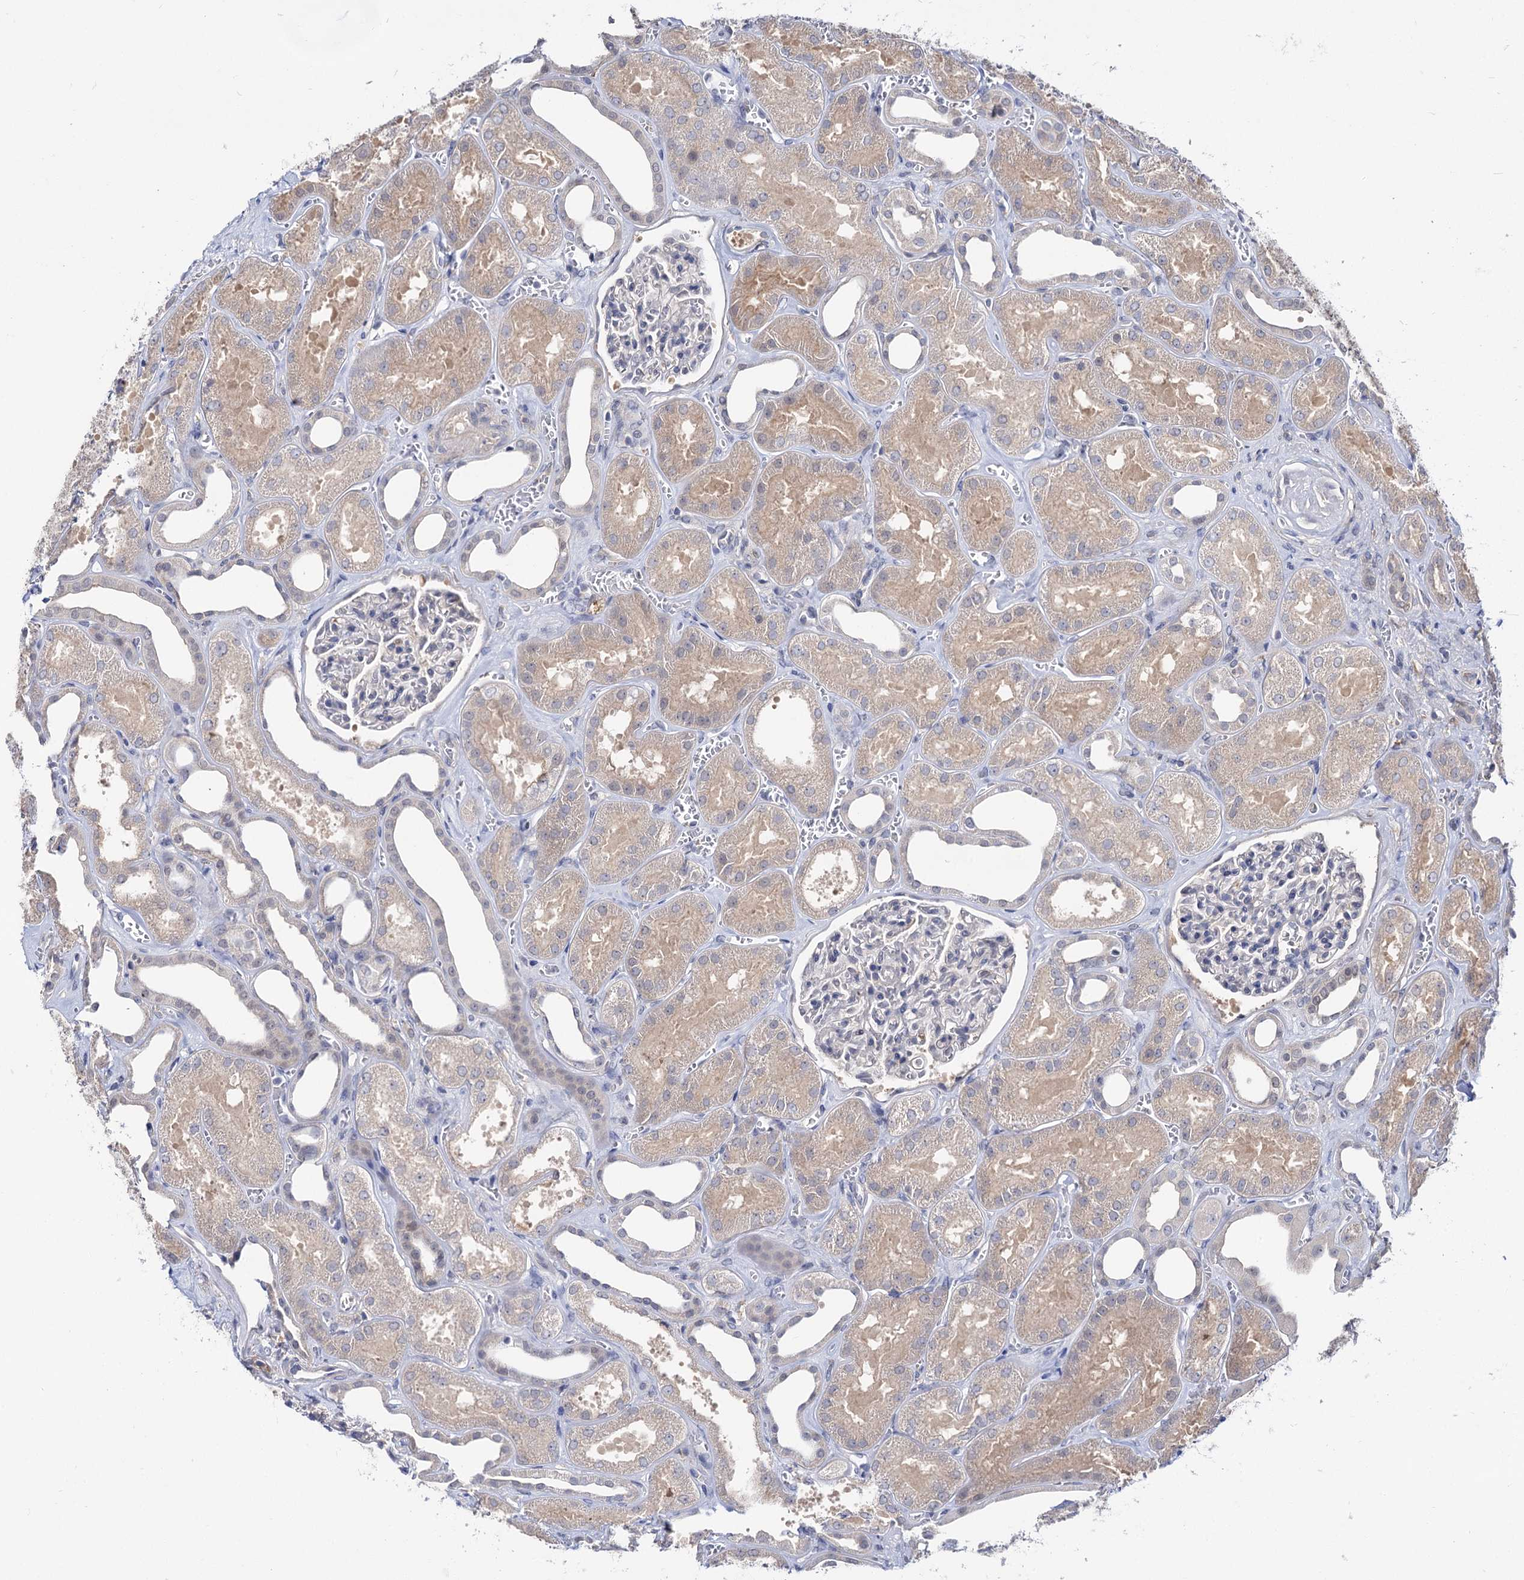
{"staining": {"intensity": "negative", "quantity": "none", "location": "none"}, "tissue": "kidney", "cell_type": "Cells in glomeruli", "image_type": "normal", "snomed": [{"axis": "morphology", "description": "Normal tissue, NOS"}, {"axis": "morphology", "description": "Adenocarcinoma, NOS"}, {"axis": "topography", "description": "Kidney"}], "caption": "The micrograph reveals no significant staining in cells in glomeruli of kidney.", "gene": "NEK10", "patient": {"sex": "female", "age": 68}}